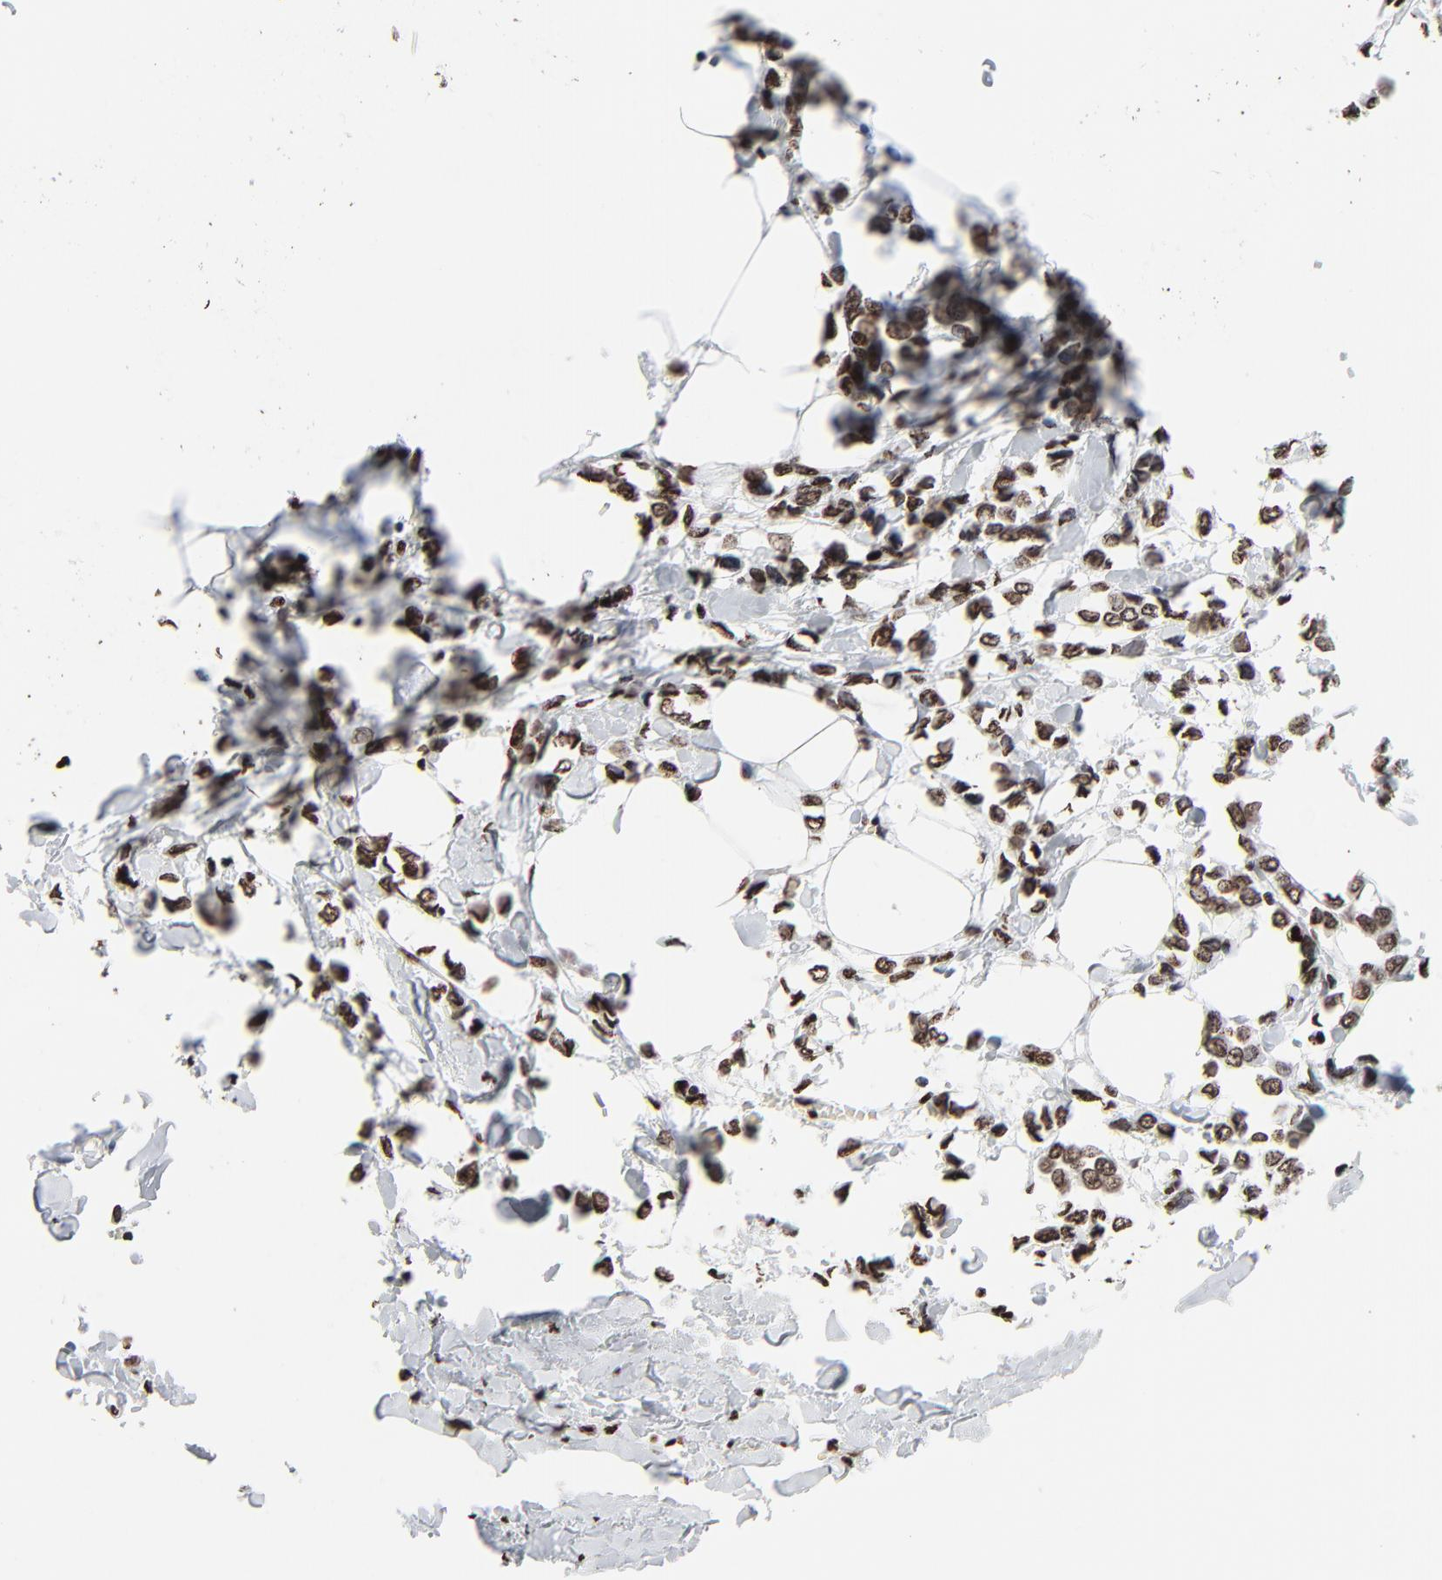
{"staining": {"intensity": "strong", "quantity": ">75%", "location": "nuclear"}, "tissue": "breast cancer", "cell_type": "Tumor cells", "image_type": "cancer", "snomed": [{"axis": "morphology", "description": "Lobular carcinoma"}, {"axis": "topography", "description": "Breast"}], "caption": "Immunohistochemistry (IHC) (DAB (3,3'-diaminobenzidine)) staining of human breast lobular carcinoma demonstrates strong nuclear protein expression in approximately >75% of tumor cells. (DAB = brown stain, brightfield microscopy at high magnification).", "gene": "H3-4", "patient": {"sex": "female", "age": 51}}